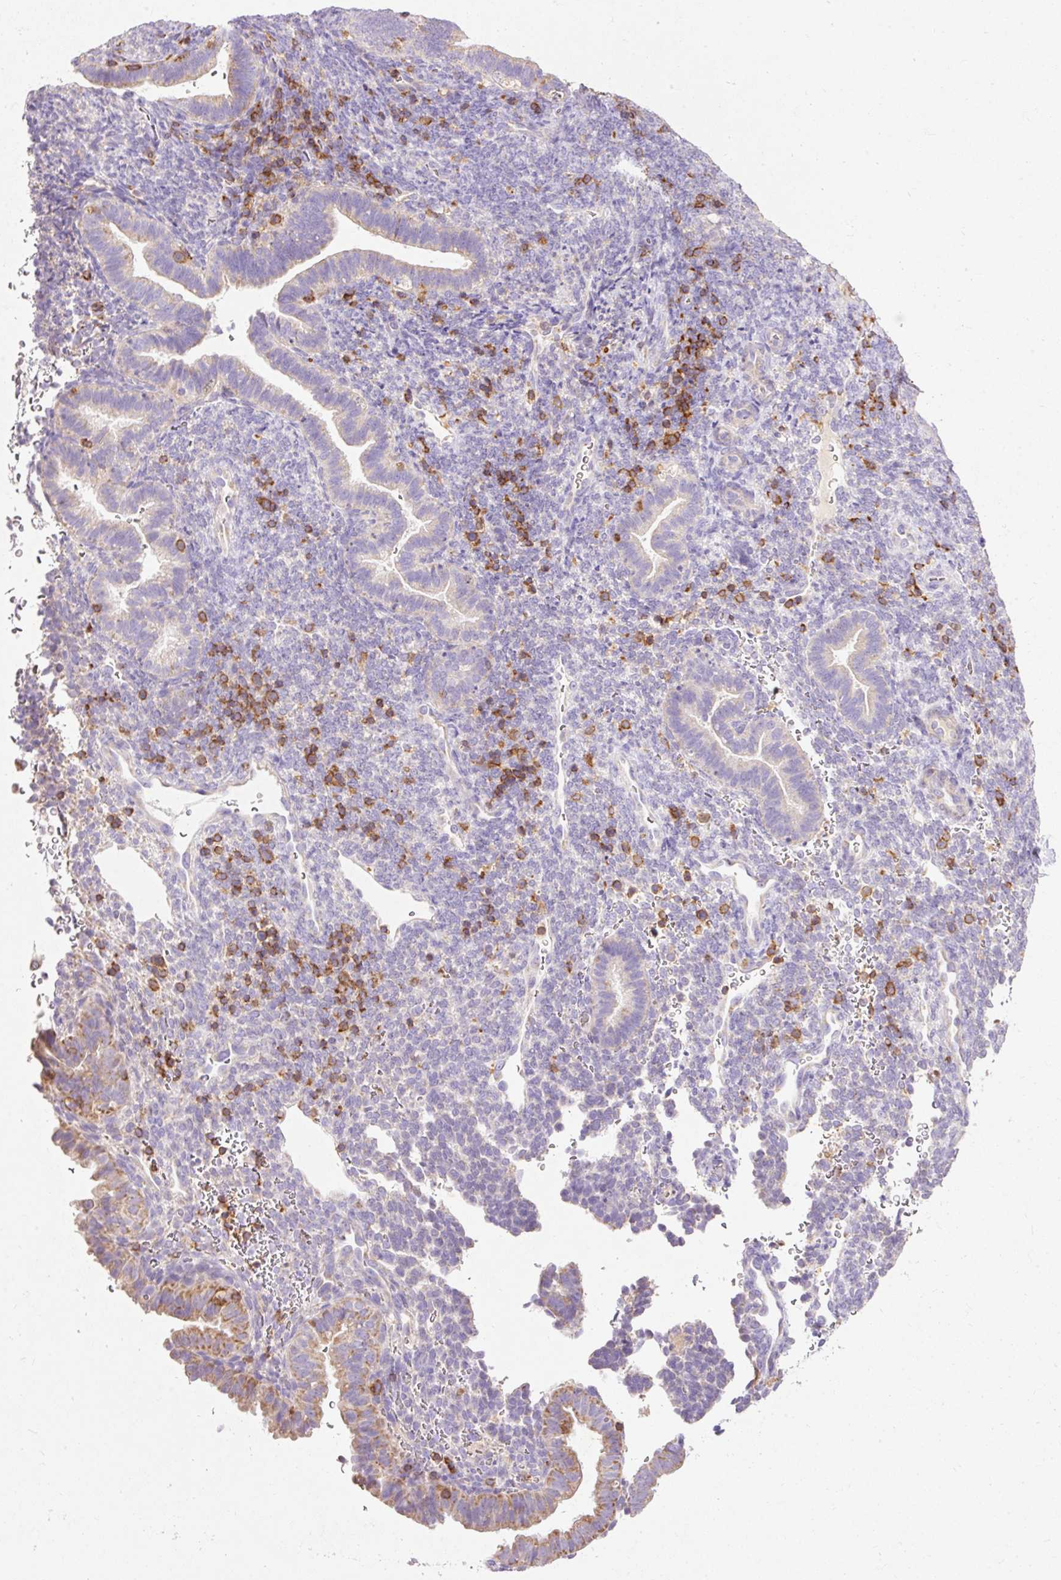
{"staining": {"intensity": "negative", "quantity": "none", "location": "none"}, "tissue": "endometrium", "cell_type": "Cells in endometrial stroma", "image_type": "normal", "snomed": [{"axis": "morphology", "description": "Normal tissue, NOS"}, {"axis": "topography", "description": "Endometrium"}], "caption": "High power microscopy micrograph of an immunohistochemistry image of benign endometrium, revealing no significant staining in cells in endometrial stroma. (Stains: DAB IHC with hematoxylin counter stain, Microscopy: brightfield microscopy at high magnification).", "gene": "IMMT", "patient": {"sex": "female", "age": 34}}